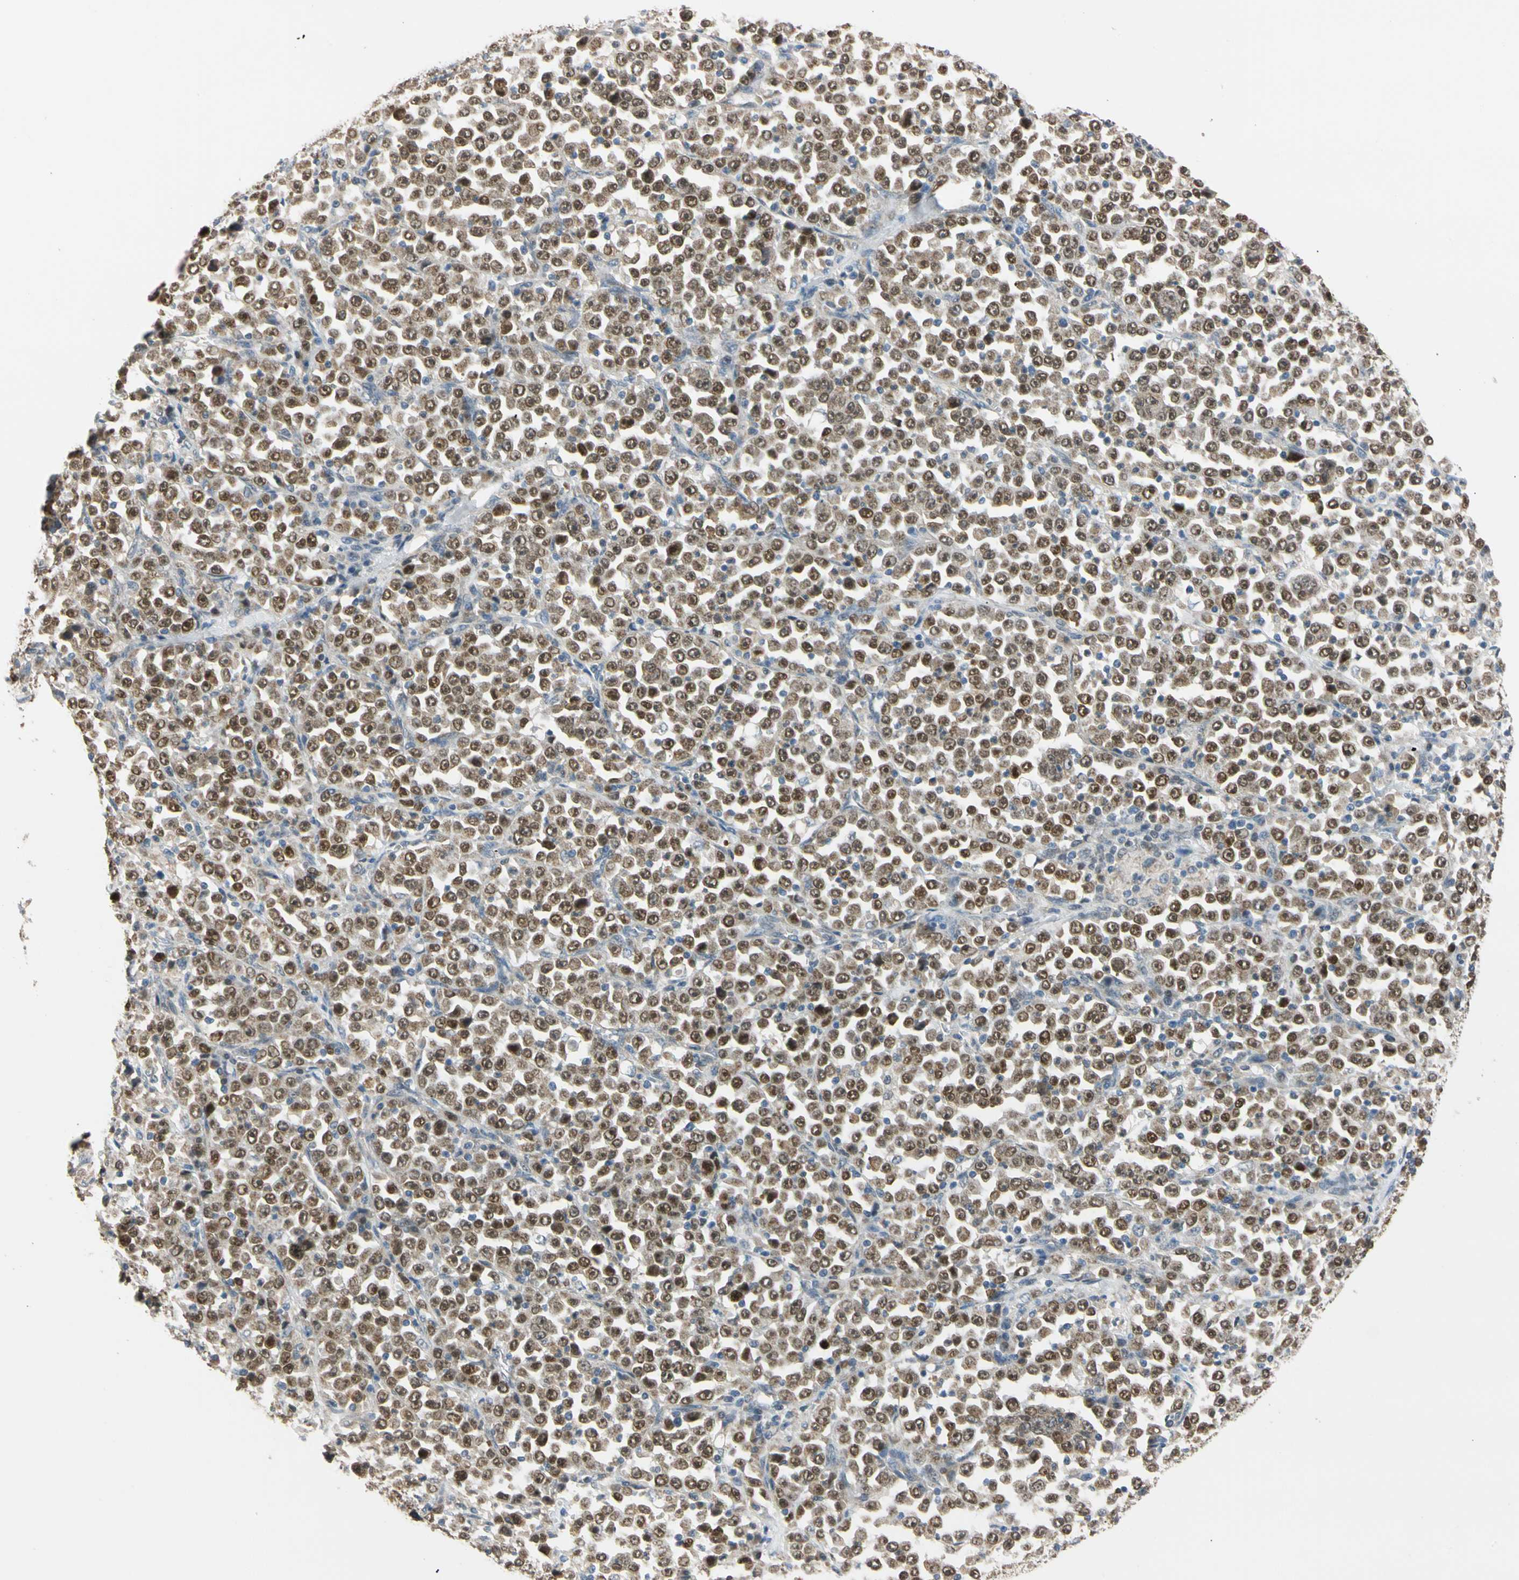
{"staining": {"intensity": "moderate", "quantity": ">75%", "location": "cytoplasmic/membranous,nuclear"}, "tissue": "stomach cancer", "cell_type": "Tumor cells", "image_type": "cancer", "snomed": [{"axis": "morphology", "description": "Normal tissue, NOS"}, {"axis": "morphology", "description": "Adenocarcinoma, NOS"}, {"axis": "topography", "description": "Stomach, upper"}, {"axis": "topography", "description": "Stomach"}], "caption": "The histopathology image shows staining of stomach adenocarcinoma, revealing moderate cytoplasmic/membranous and nuclear protein staining (brown color) within tumor cells. The protein of interest is shown in brown color, while the nuclei are stained blue.", "gene": "RIOX2", "patient": {"sex": "male", "age": 59}}